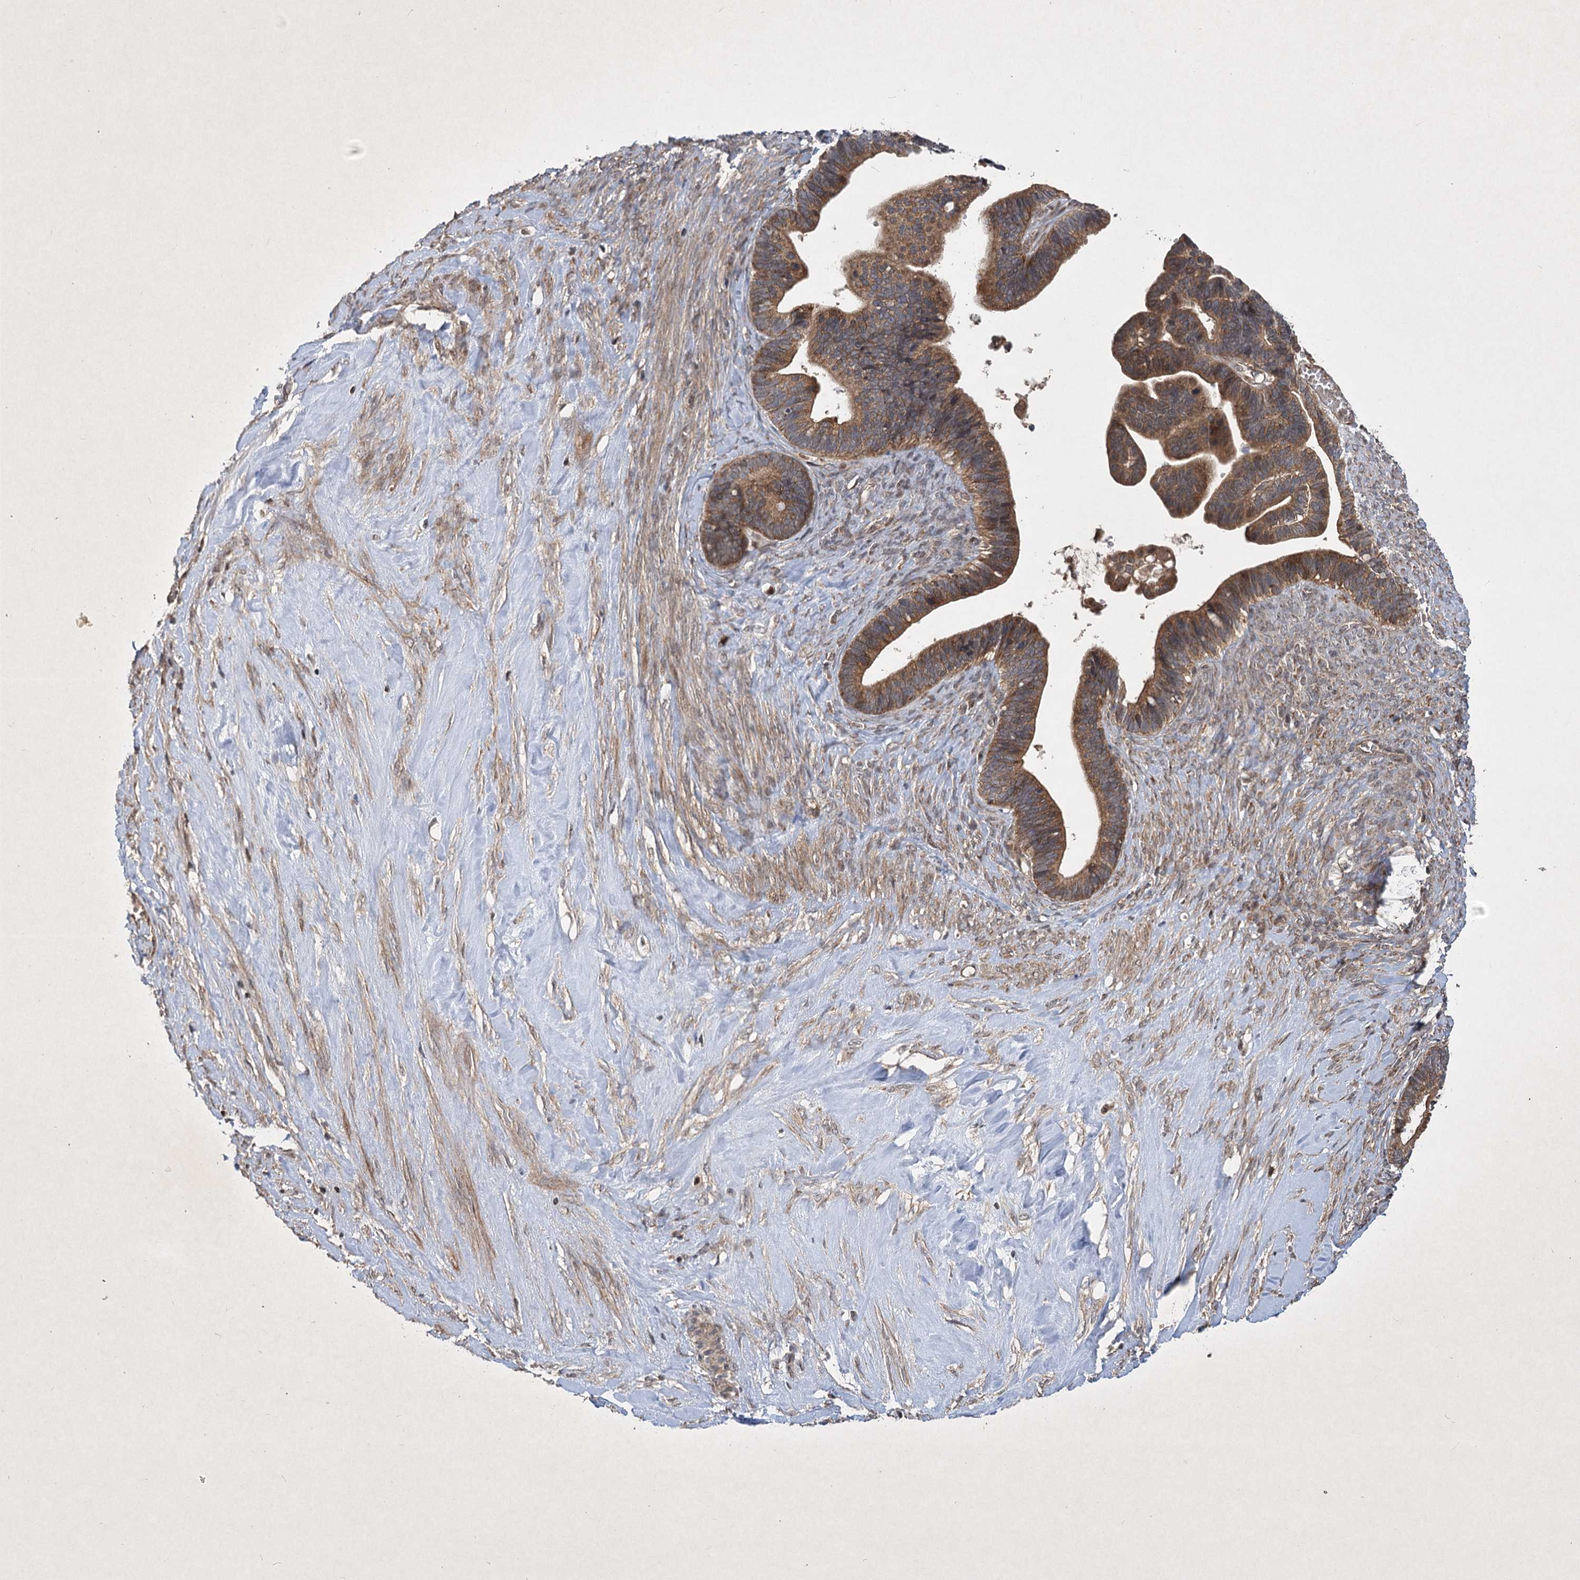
{"staining": {"intensity": "moderate", "quantity": ">75%", "location": "cytoplasmic/membranous"}, "tissue": "ovarian cancer", "cell_type": "Tumor cells", "image_type": "cancer", "snomed": [{"axis": "morphology", "description": "Cystadenocarcinoma, serous, NOS"}, {"axis": "topography", "description": "Ovary"}], "caption": "High-power microscopy captured an immunohistochemistry micrograph of serous cystadenocarcinoma (ovarian), revealing moderate cytoplasmic/membranous expression in approximately >75% of tumor cells. The staining is performed using DAB (3,3'-diaminobenzidine) brown chromogen to label protein expression. The nuclei are counter-stained blue using hematoxylin.", "gene": "INSIG2", "patient": {"sex": "female", "age": 56}}